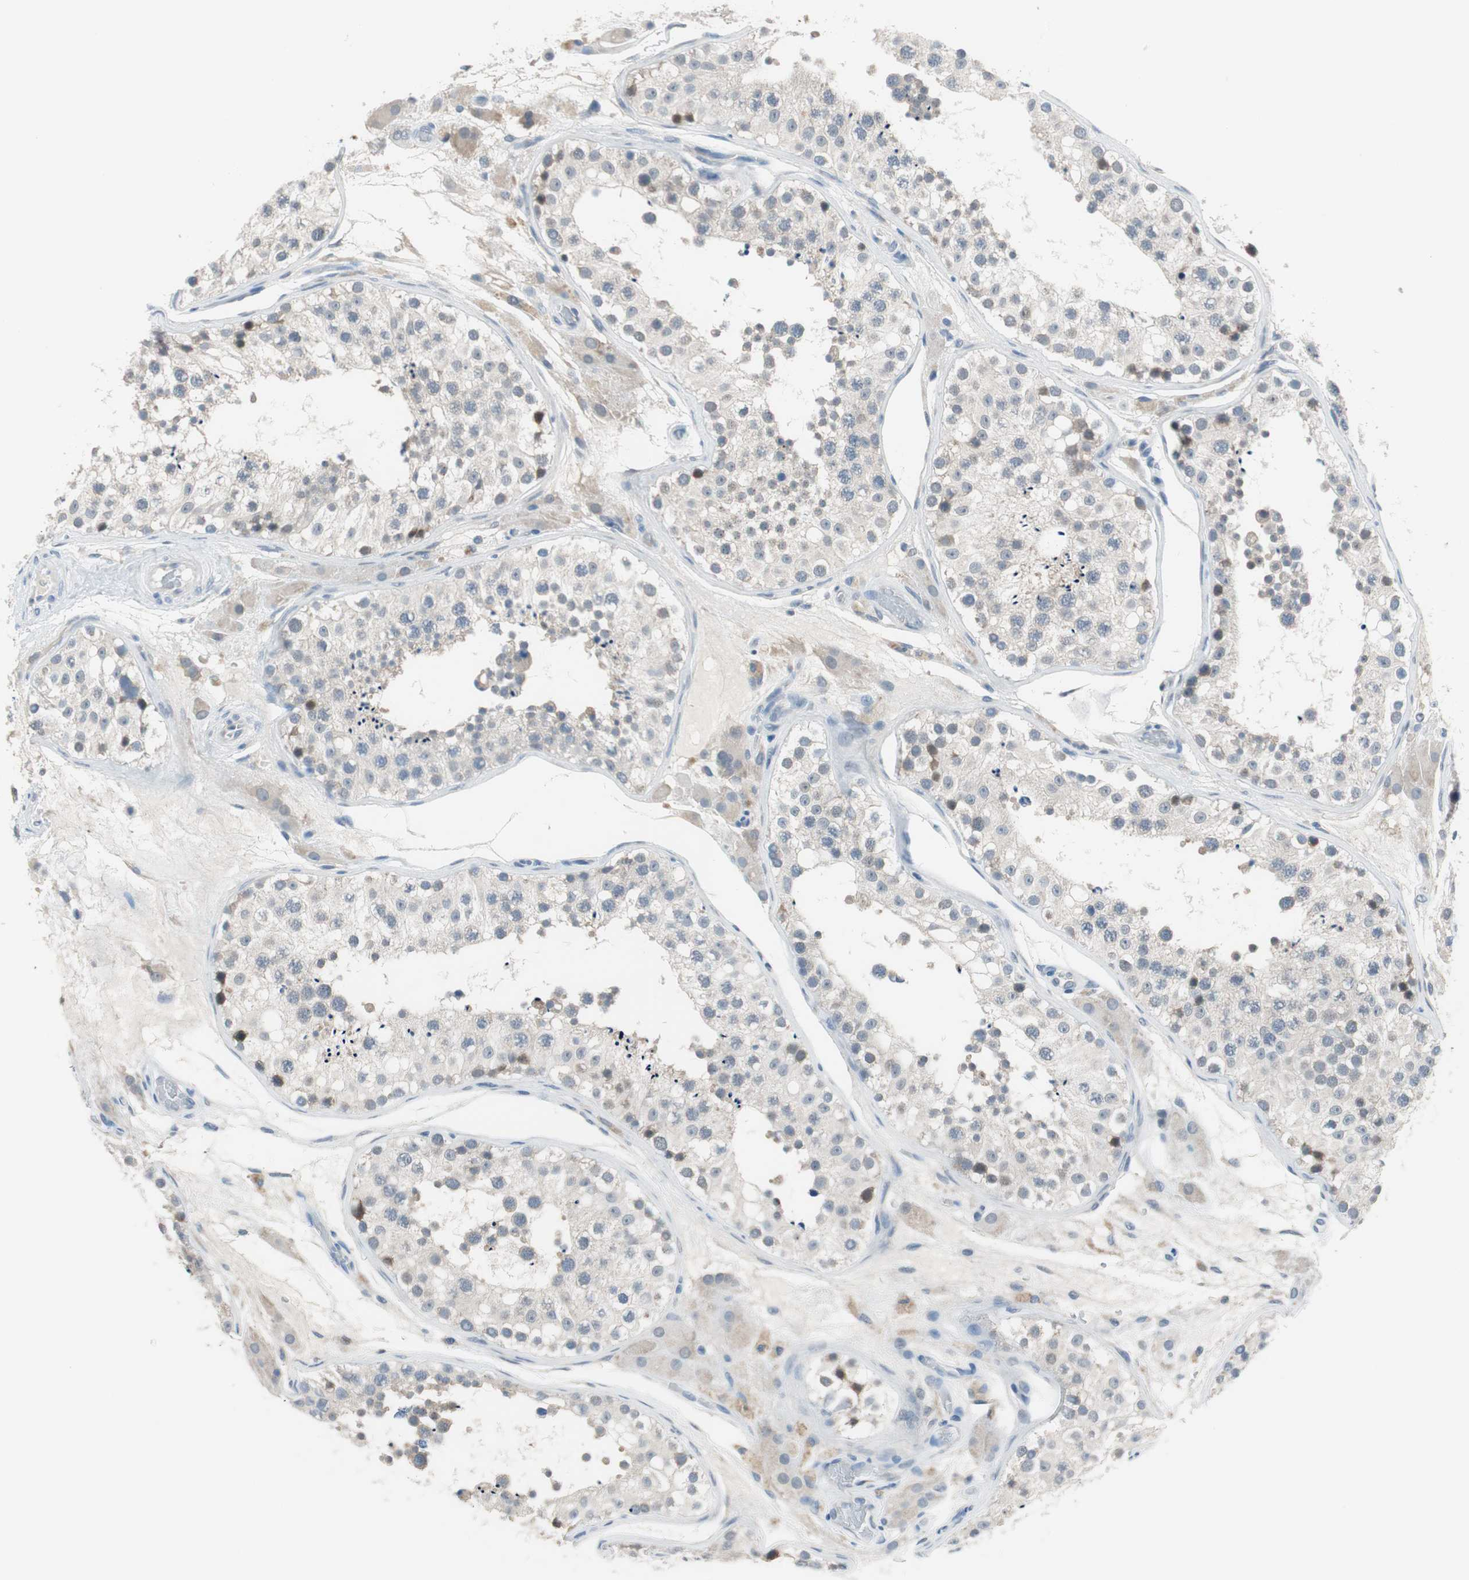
{"staining": {"intensity": "weak", "quantity": "<25%", "location": "cytoplasmic/membranous"}, "tissue": "testis", "cell_type": "Cells in seminiferous ducts", "image_type": "normal", "snomed": [{"axis": "morphology", "description": "Normal tissue, NOS"}, {"axis": "topography", "description": "Testis"}], "caption": "DAB immunohistochemical staining of normal testis demonstrates no significant expression in cells in seminiferous ducts. The staining is performed using DAB brown chromogen with nuclei counter-stained in using hematoxylin.", "gene": "GRHL1", "patient": {"sex": "male", "age": 26}}